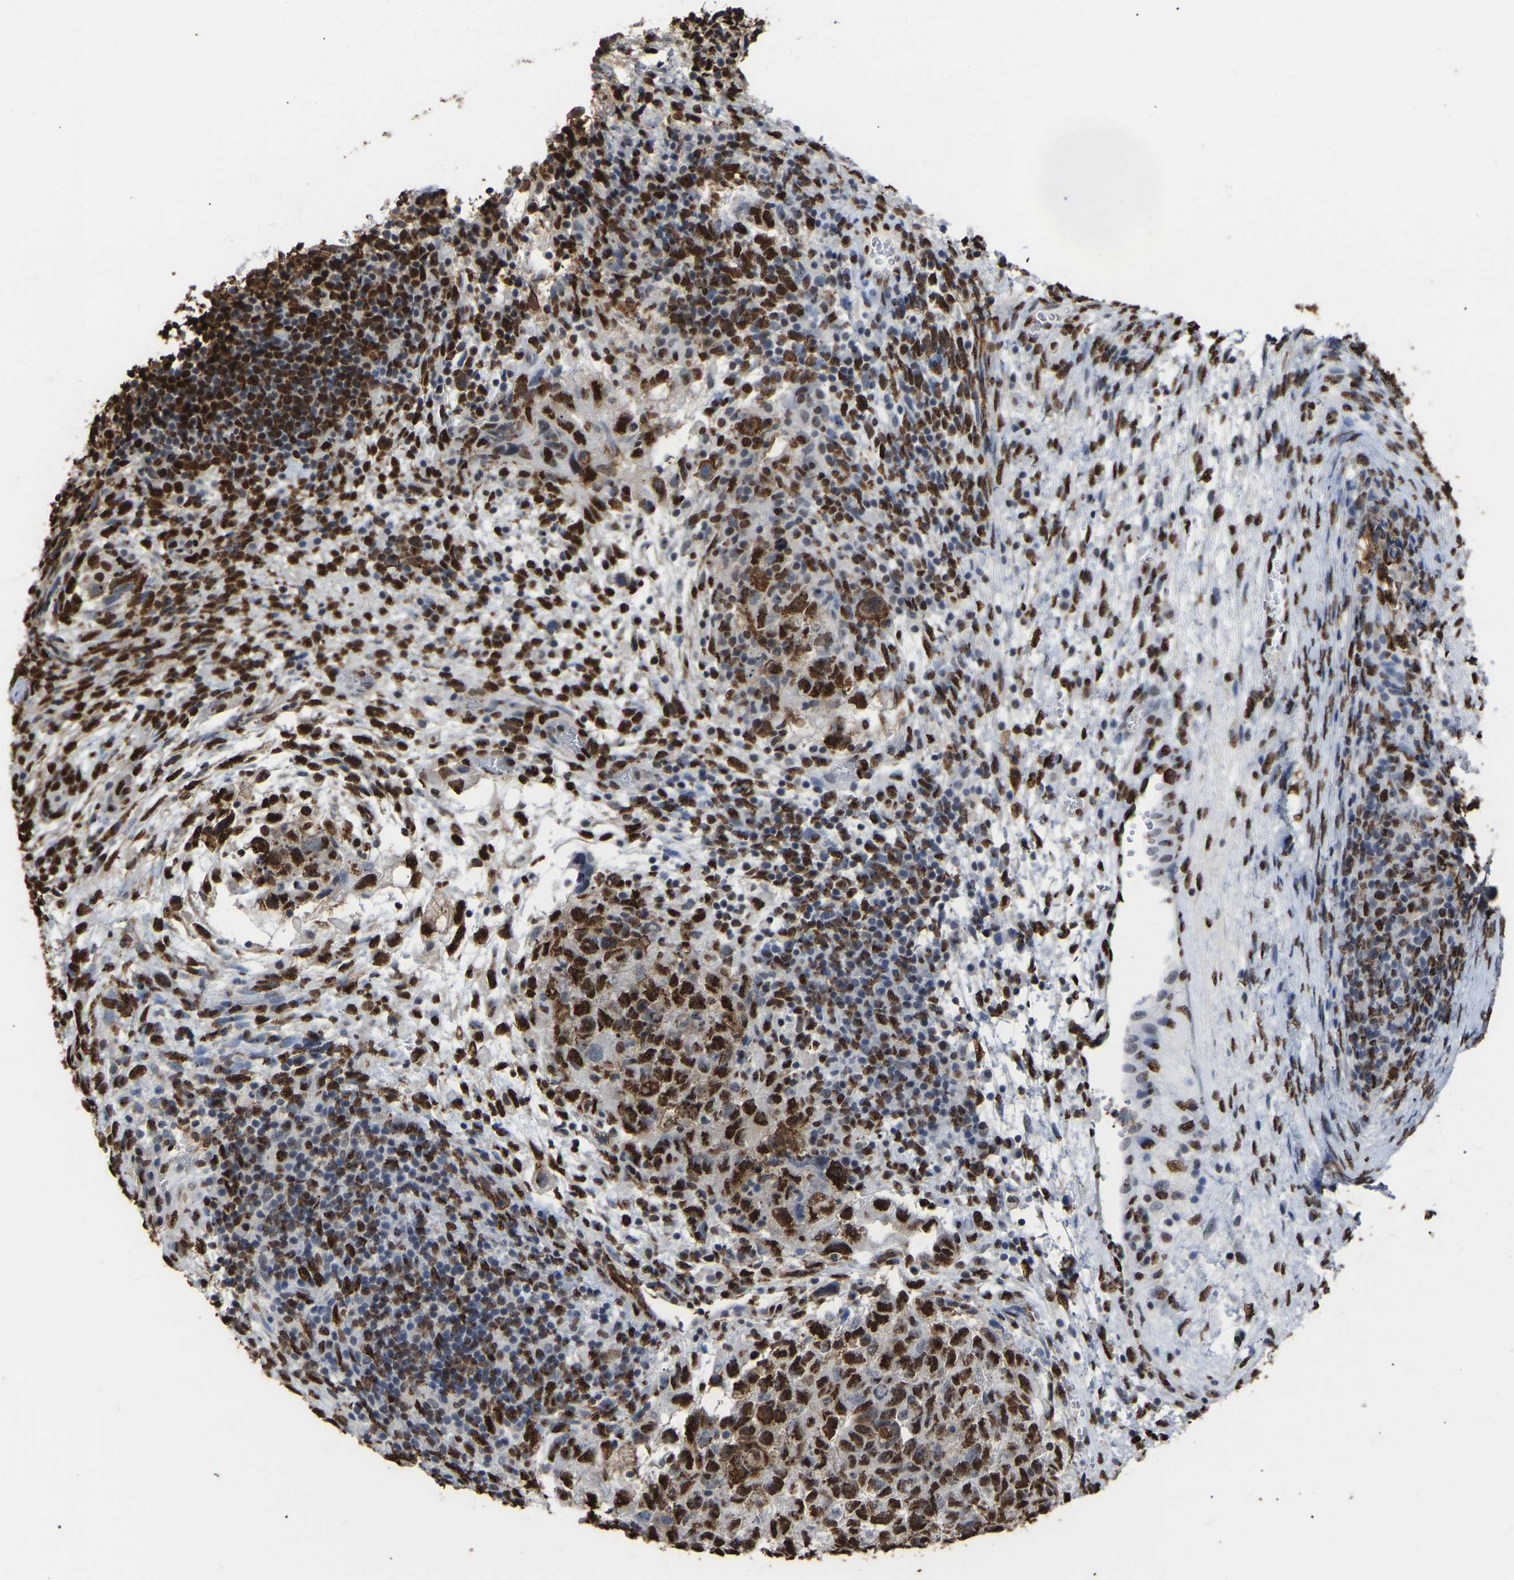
{"staining": {"intensity": "strong", "quantity": ">75%", "location": "nuclear"}, "tissue": "testis cancer", "cell_type": "Tumor cells", "image_type": "cancer", "snomed": [{"axis": "morphology", "description": "Carcinoma, Embryonal, NOS"}, {"axis": "topography", "description": "Testis"}], "caption": "Testis cancer was stained to show a protein in brown. There is high levels of strong nuclear staining in approximately >75% of tumor cells.", "gene": "RBL2", "patient": {"sex": "male", "age": 36}}